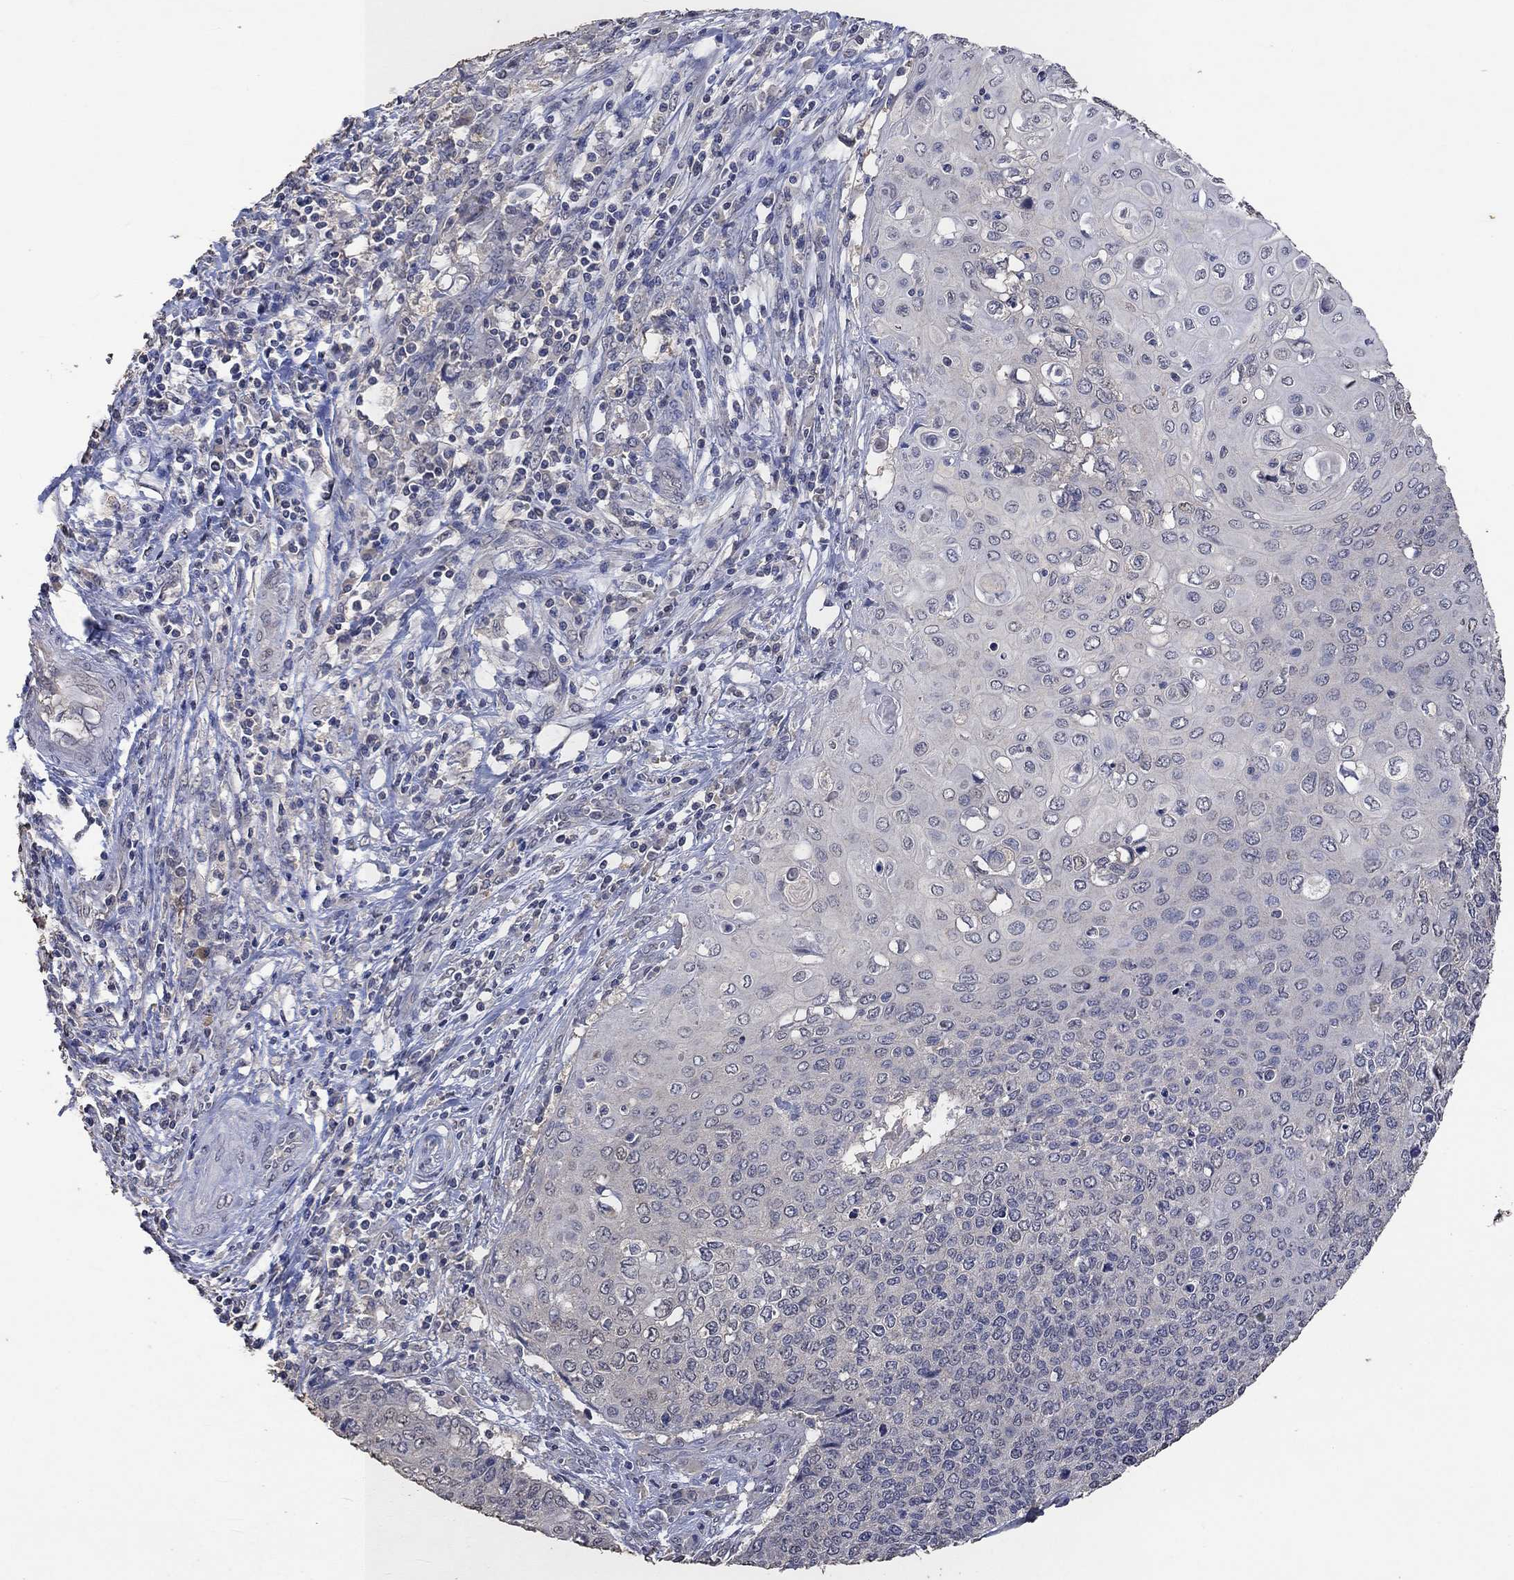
{"staining": {"intensity": "negative", "quantity": "none", "location": "none"}, "tissue": "cervical cancer", "cell_type": "Tumor cells", "image_type": "cancer", "snomed": [{"axis": "morphology", "description": "Squamous cell carcinoma, NOS"}, {"axis": "topography", "description": "Cervix"}], "caption": "Immunohistochemistry (IHC) photomicrograph of human cervical squamous cell carcinoma stained for a protein (brown), which shows no expression in tumor cells. (Brightfield microscopy of DAB immunohistochemistry at high magnification).", "gene": "PTPN20", "patient": {"sex": "female", "age": 39}}